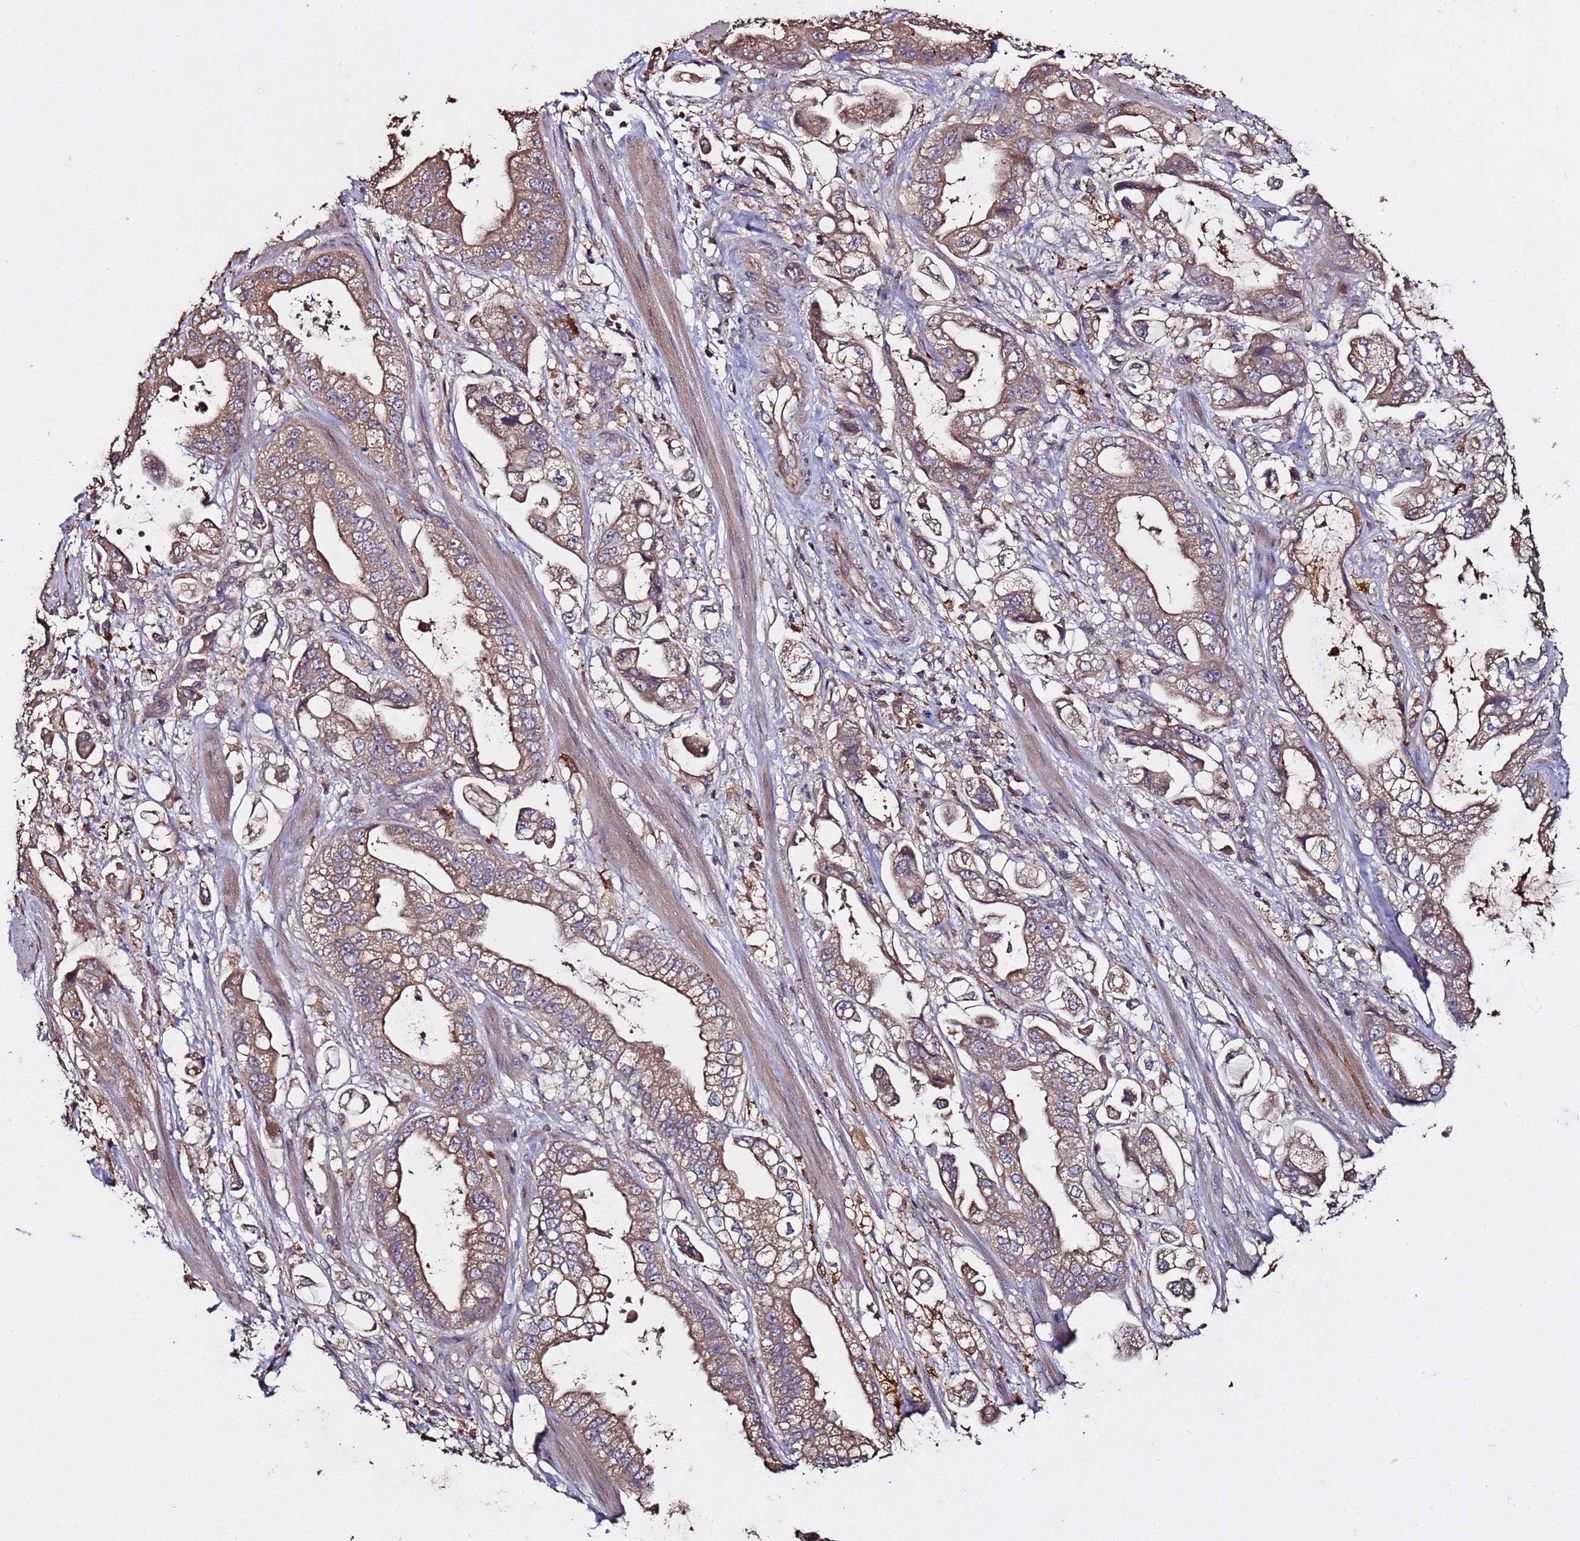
{"staining": {"intensity": "moderate", "quantity": ">75%", "location": "cytoplasmic/membranous"}, "tissue": "stomach cancer", "cell_type": "Tumor cells", "image_type": "cancer", "snomed": [{"axis": "morphology", "description": "Adenocarcinoma, NOS"}, {"axis": "topography", "description": "Stomach"}], "caption": "Stomach cancer stained with a protein marker reveals moderate staining in tumor cells.", "gene": "RPS15A", "patient": {"sex": "male", "age": 62}}